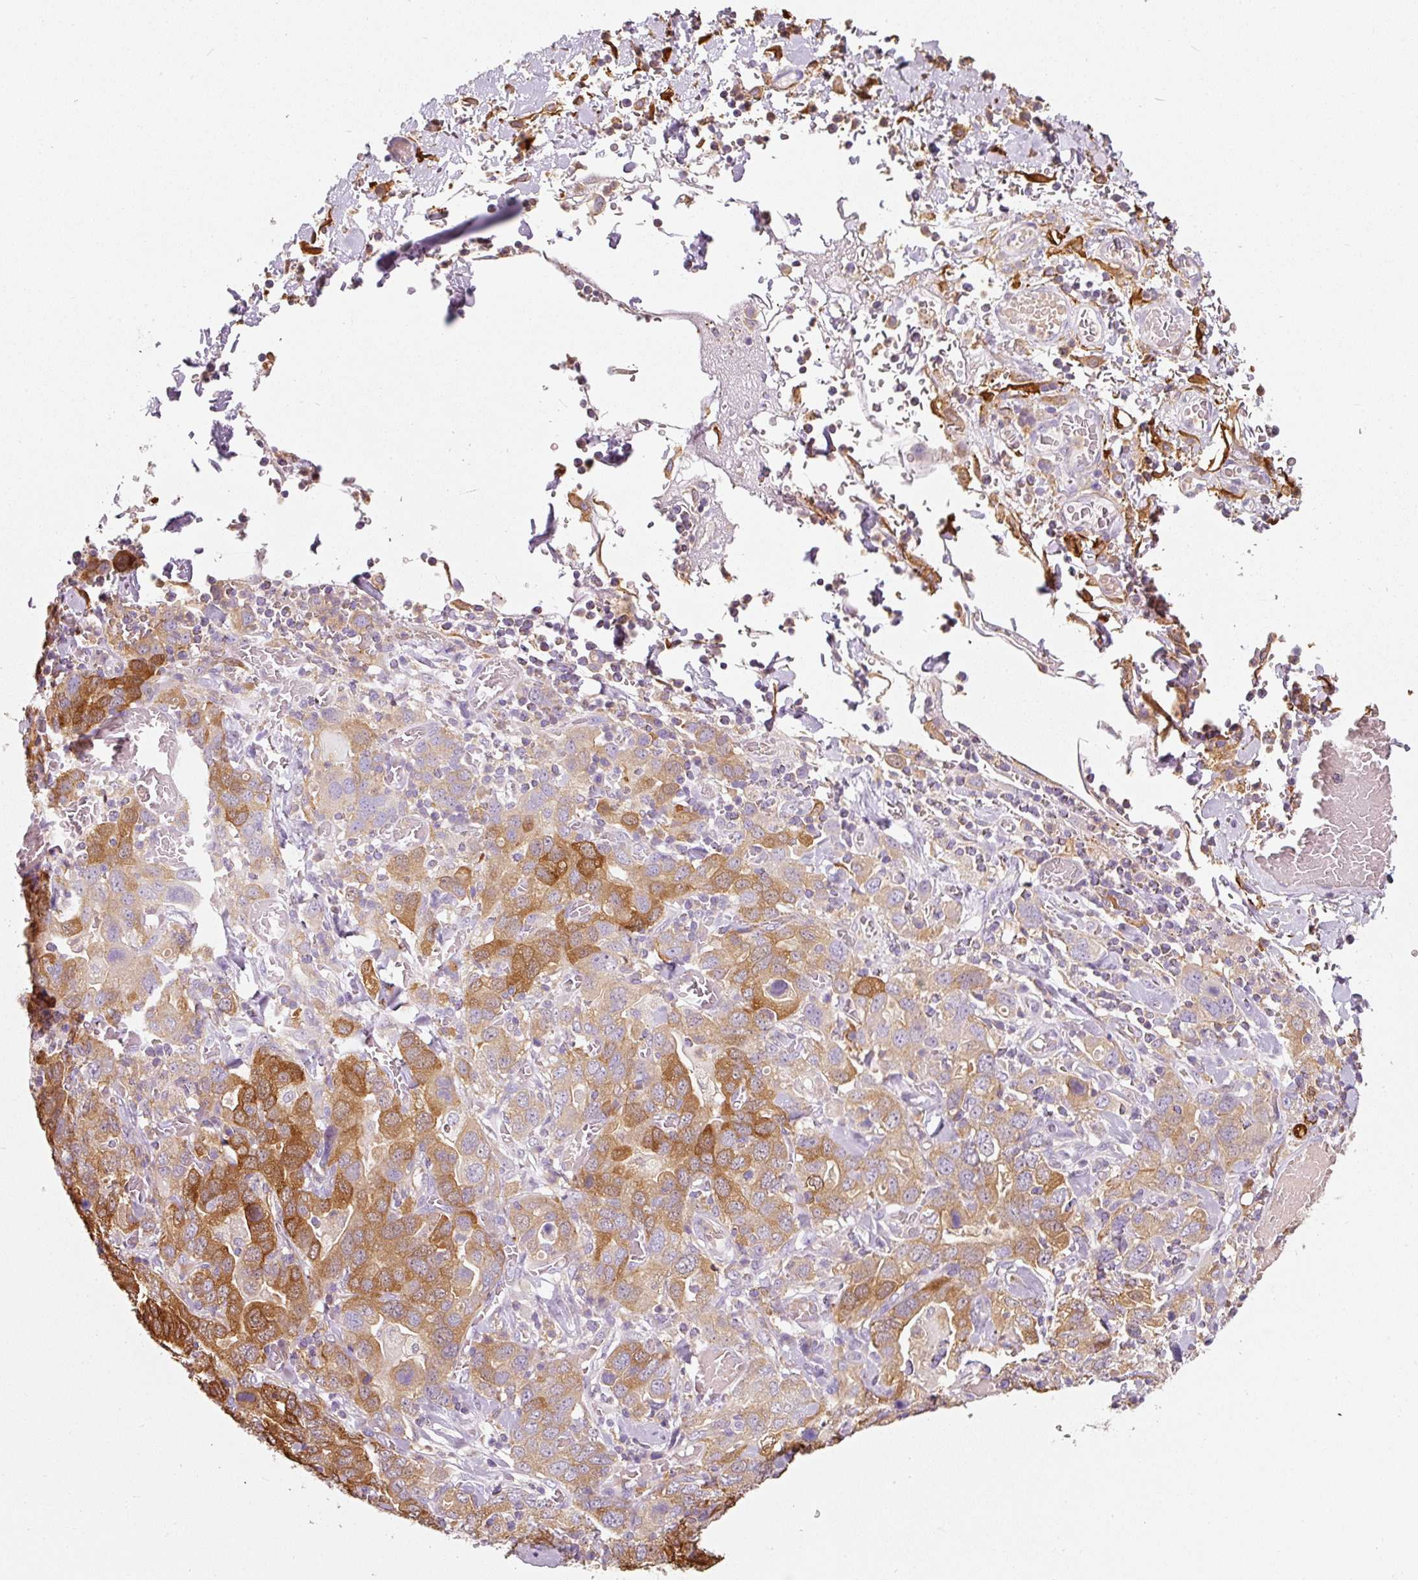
{"staining": {"intensity": "moderate", "quantity": ">75%", "location": "cytoplasmic/membranous"}, "tissue": "stomach cancer", "cell_type": "Tumor cells", "image_type": "cancer", "snomed": [{"axis": "morphology", "description": "Adenocarcinoma, NOS"}, {"axis": "topography", "description": "Stomach, upper"}, {"axis": "topography", "description": "Stomach"}], "caption": "Immunohistochemistry staining of stomach cancer, which shows medium levels of moderate cytoplasmic/membranous staining in approximately >75% of tumor cells indicating moderate cytoplasmic/membranous protein expression. The staining was performed using DAB (3,3'-diaminobenzidine) (brown) for protein detection and nuclei were counterstained in hematoxylin (blue).", "gene": "IQGAP2", "patient": {"sex": "male", "age": 62}}